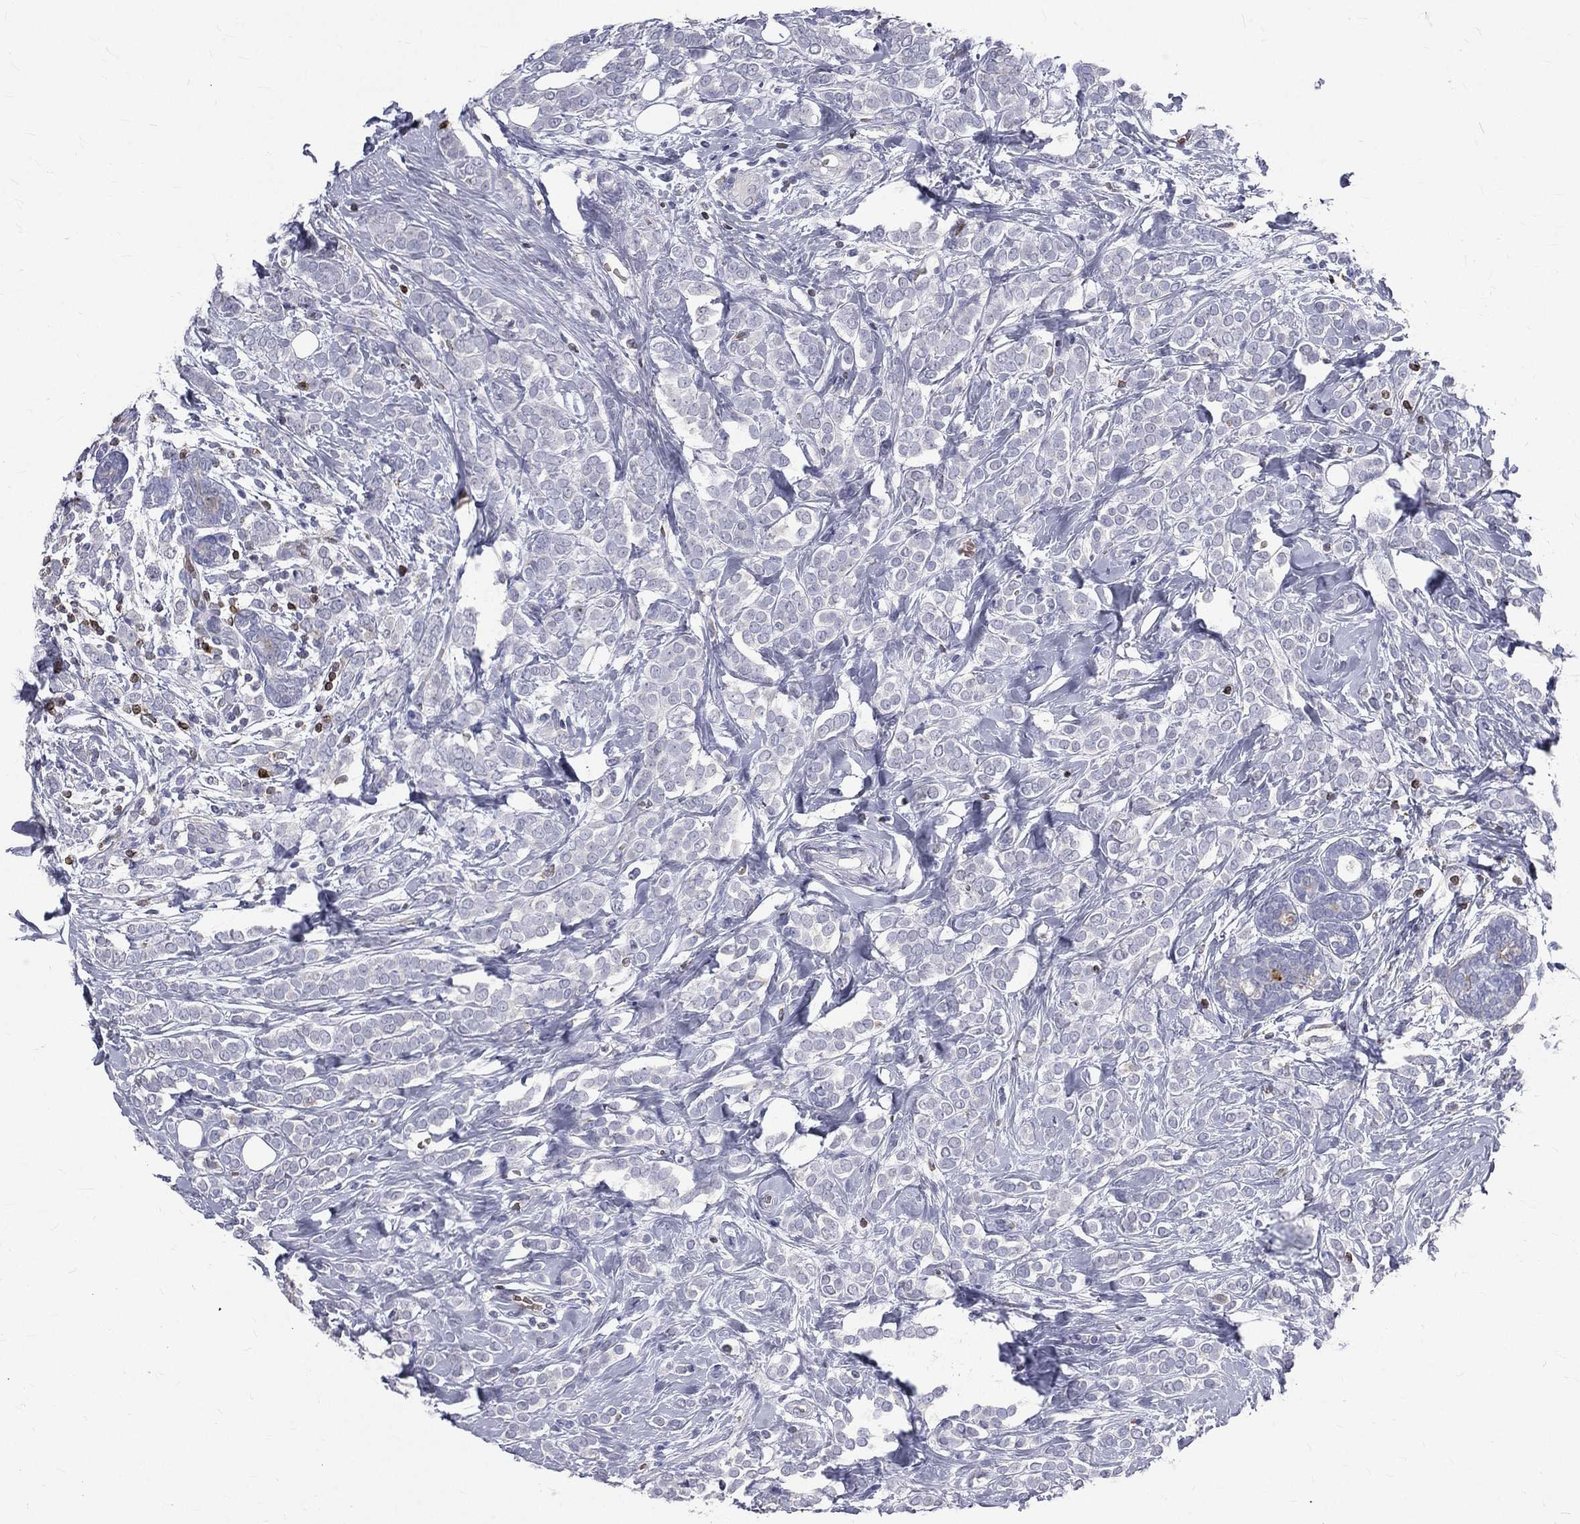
{"staining": {"intensity": "negative", "quantity": "none", "location": "none"}, "tissue": "breast cancer", "cell_type": "Tumor cells", "image_type": "cancer", "snomed": [{"axis": "morphology", "description": "Lobular carcinoma"}, {"axis": "topography", "description": "Breast"}], "caption": "Immunohistochemical staining of human breast lobular carcinoma reveals no significant expression in tumor cells.", "gene": "CTSW", "patient": {"sex": "female", "age": 49}}